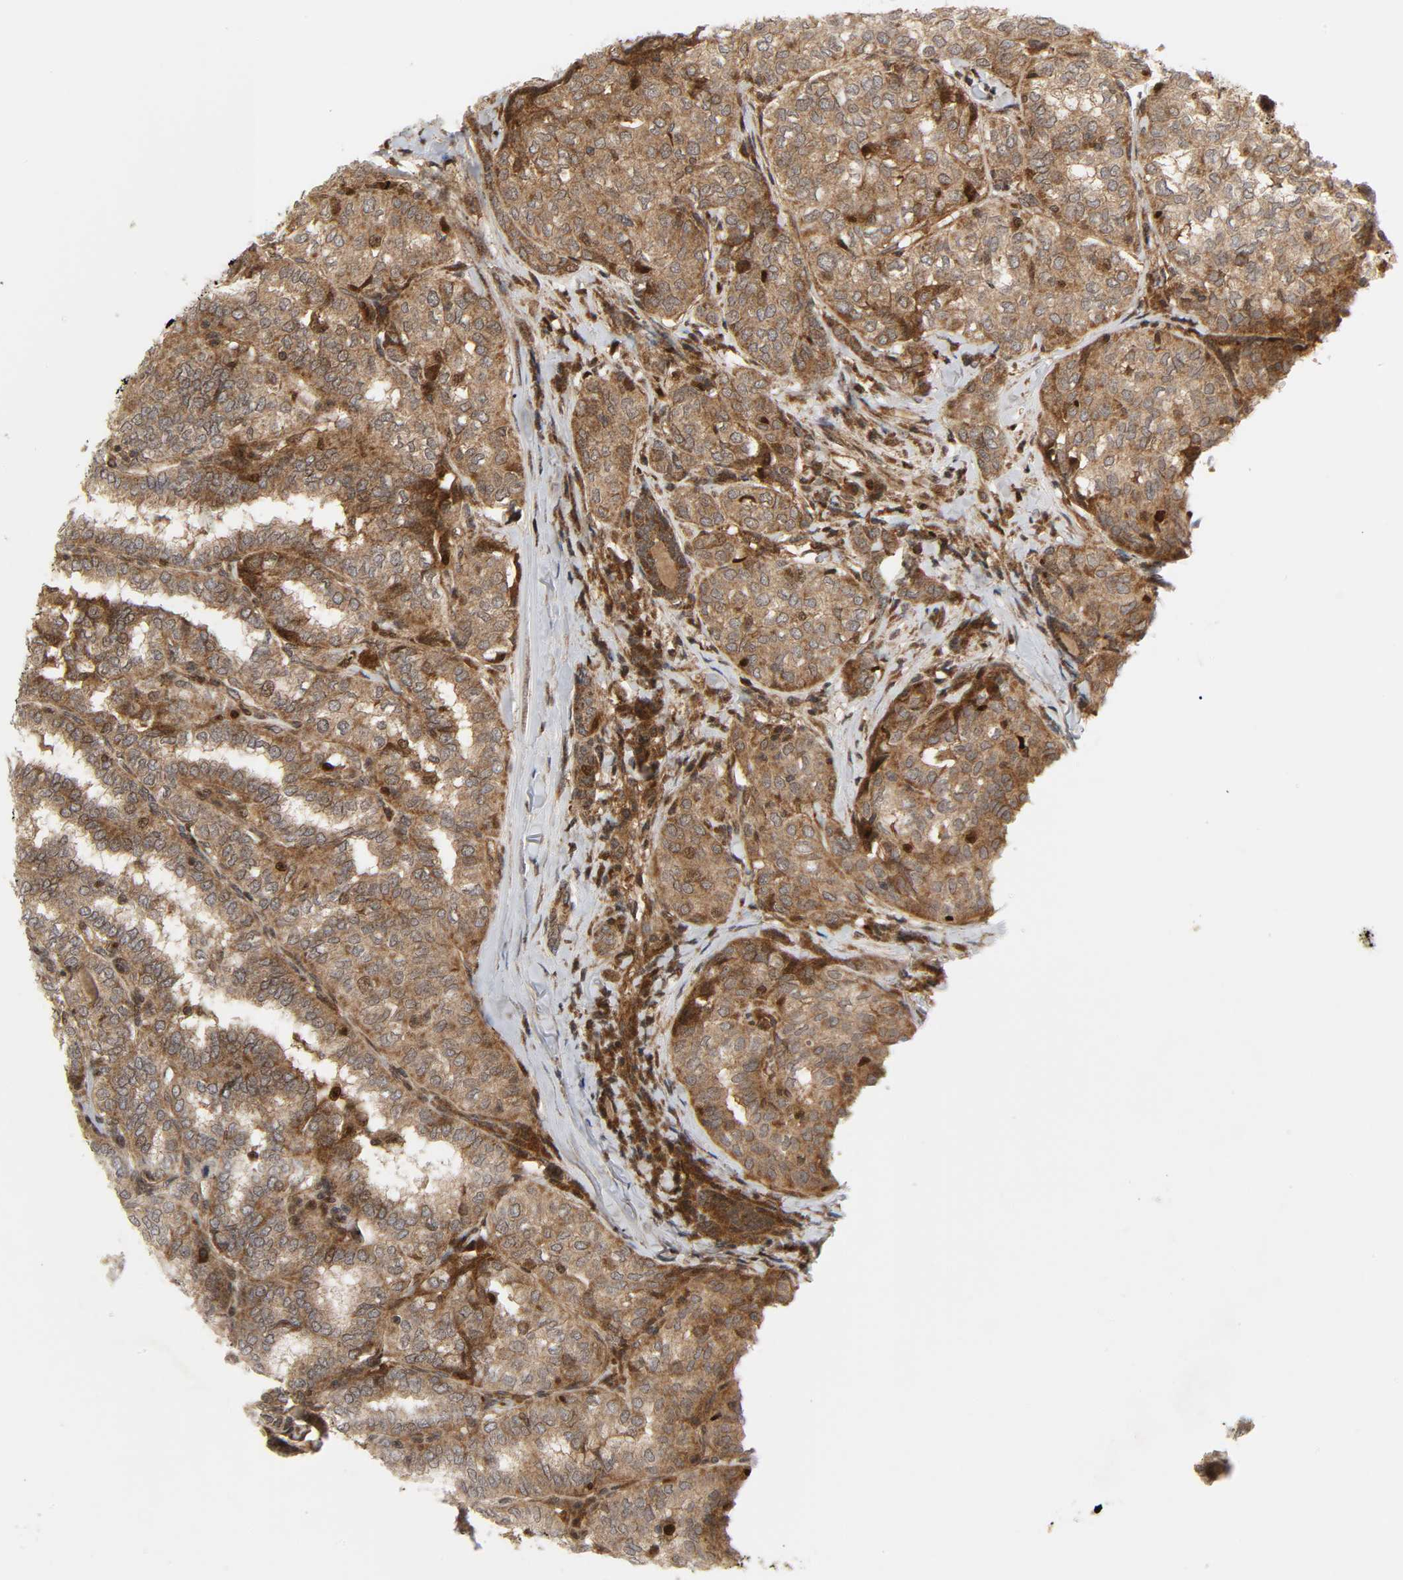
{"staining": {"intensity": "moderate", "quantity": ">75%", "location": "cytoplasmic/membranous"}, "tissue": "thyroid cancer", "cell_type": "Tumor cells", "image_type": "cancer", "snomed": [{"axis": "morphology", "description": "Papillary adenocarcinoma, NOS"}, {"axis": "topography", "description": "Thyroid gland"}], "caption": "IHC of human thyroid cancer displays medium levels of moderate cytoplasmic/membranous positivity in about >75% of tumor cells. (Brightfield microscopy of DAB IHC at high magnification).", "gene": "CHUK", "patient": {"sex": "female", "age": 30}}